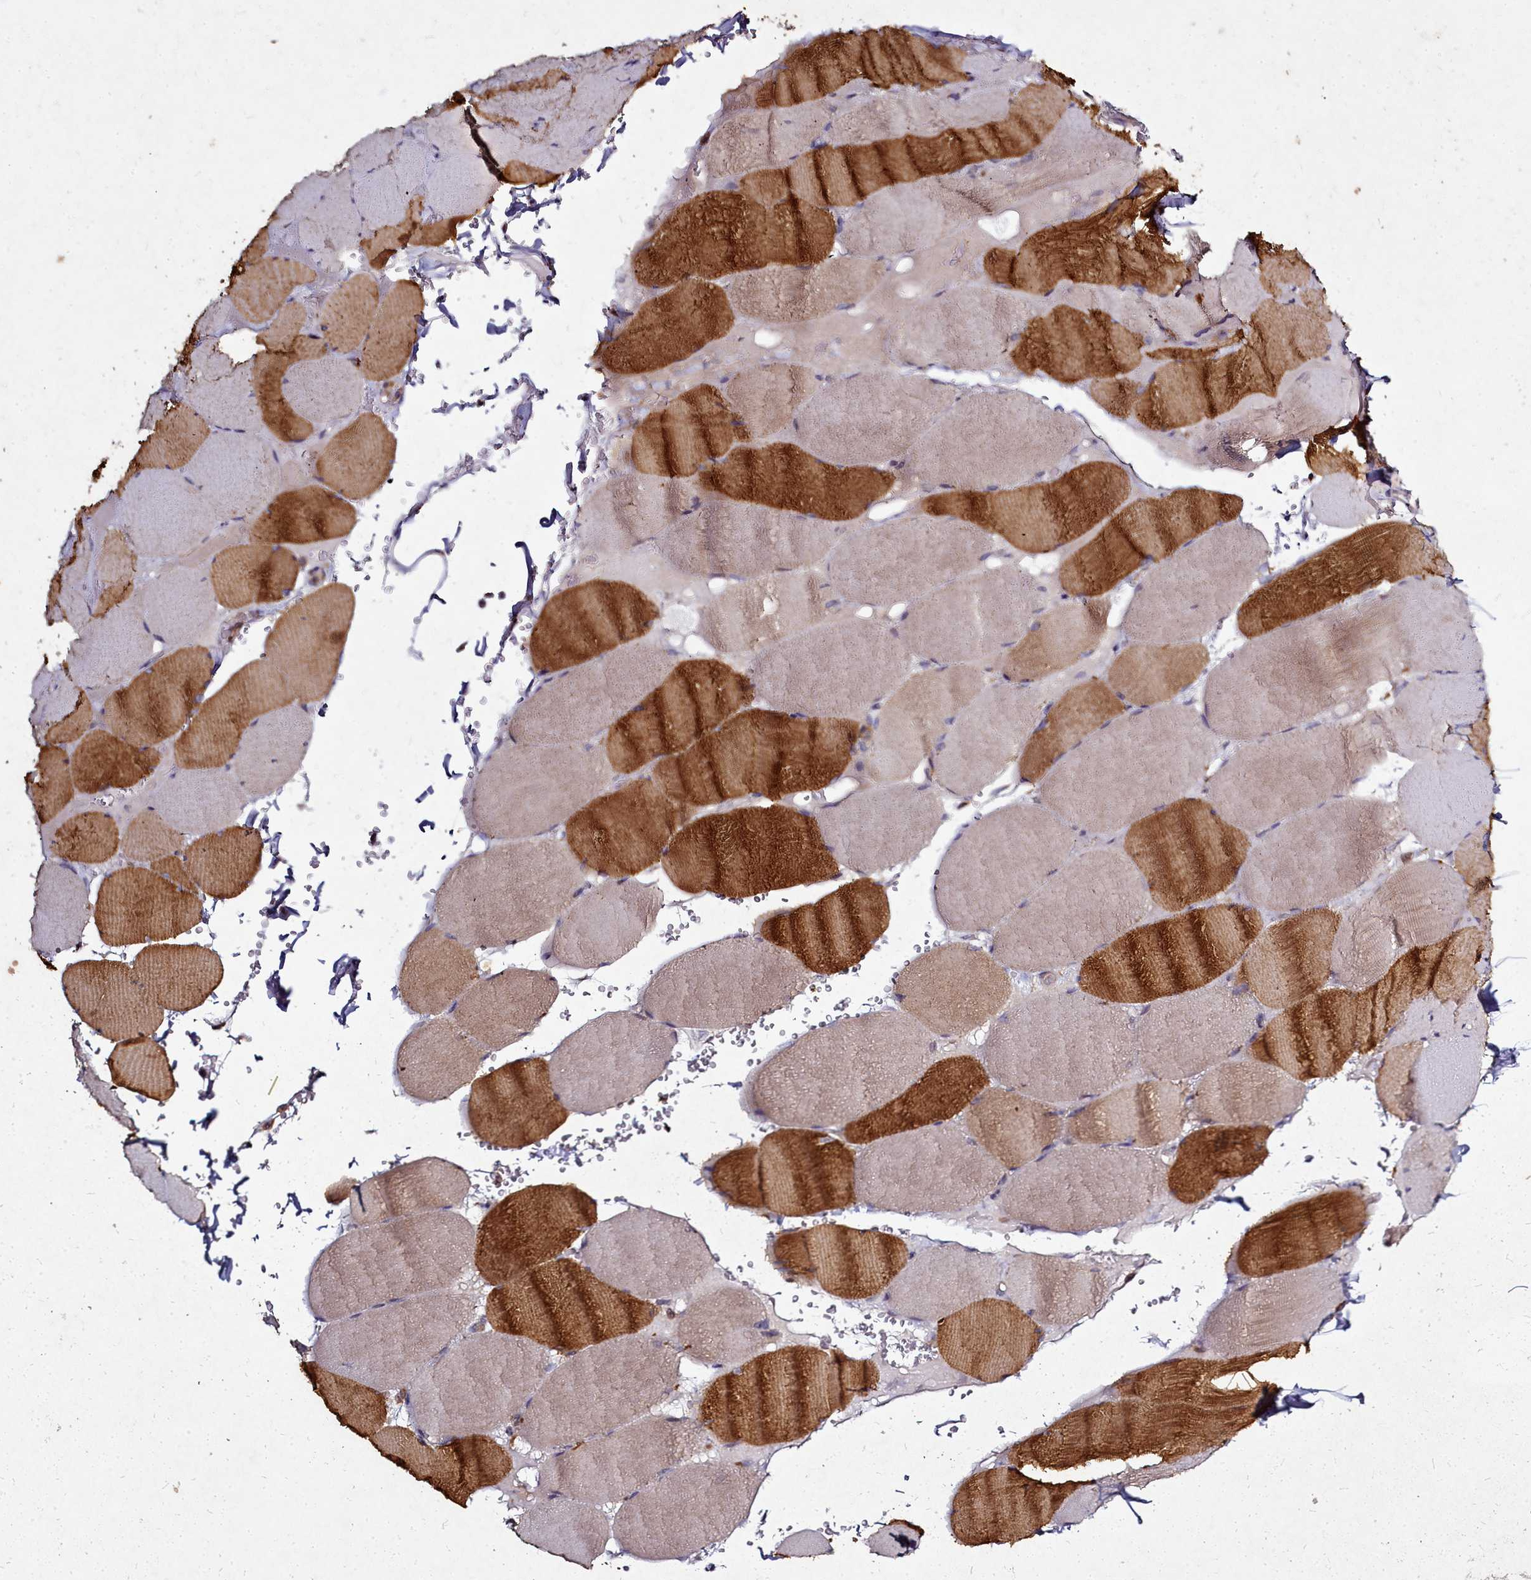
{"staining": {"intensity": "strong", "quantity": "25%-75%", "location": "cytoplasmic/membranous"}, "tissue": "skeletal muscle", "cell_type": "Myocytes", "image_type": "normal", "snomed": [{"axis": "morphology", "description": "Normal tissue, NOS"}, {"axis": "topography", "description": "Skeletal muscle"}, {"axis": "topography", "description": "Head-Neck"}], "caption": "Skeletal muscle stained for a protein demonstrates strong cytoplasmic/membranous positivity in myocytes. (DAB (3,3'-diaminobenzidine) = brown stain, brightfield microscopy at high magnification).", "gene": "NCKAP1L", "patient": {"sex": "male", "age": 66}}